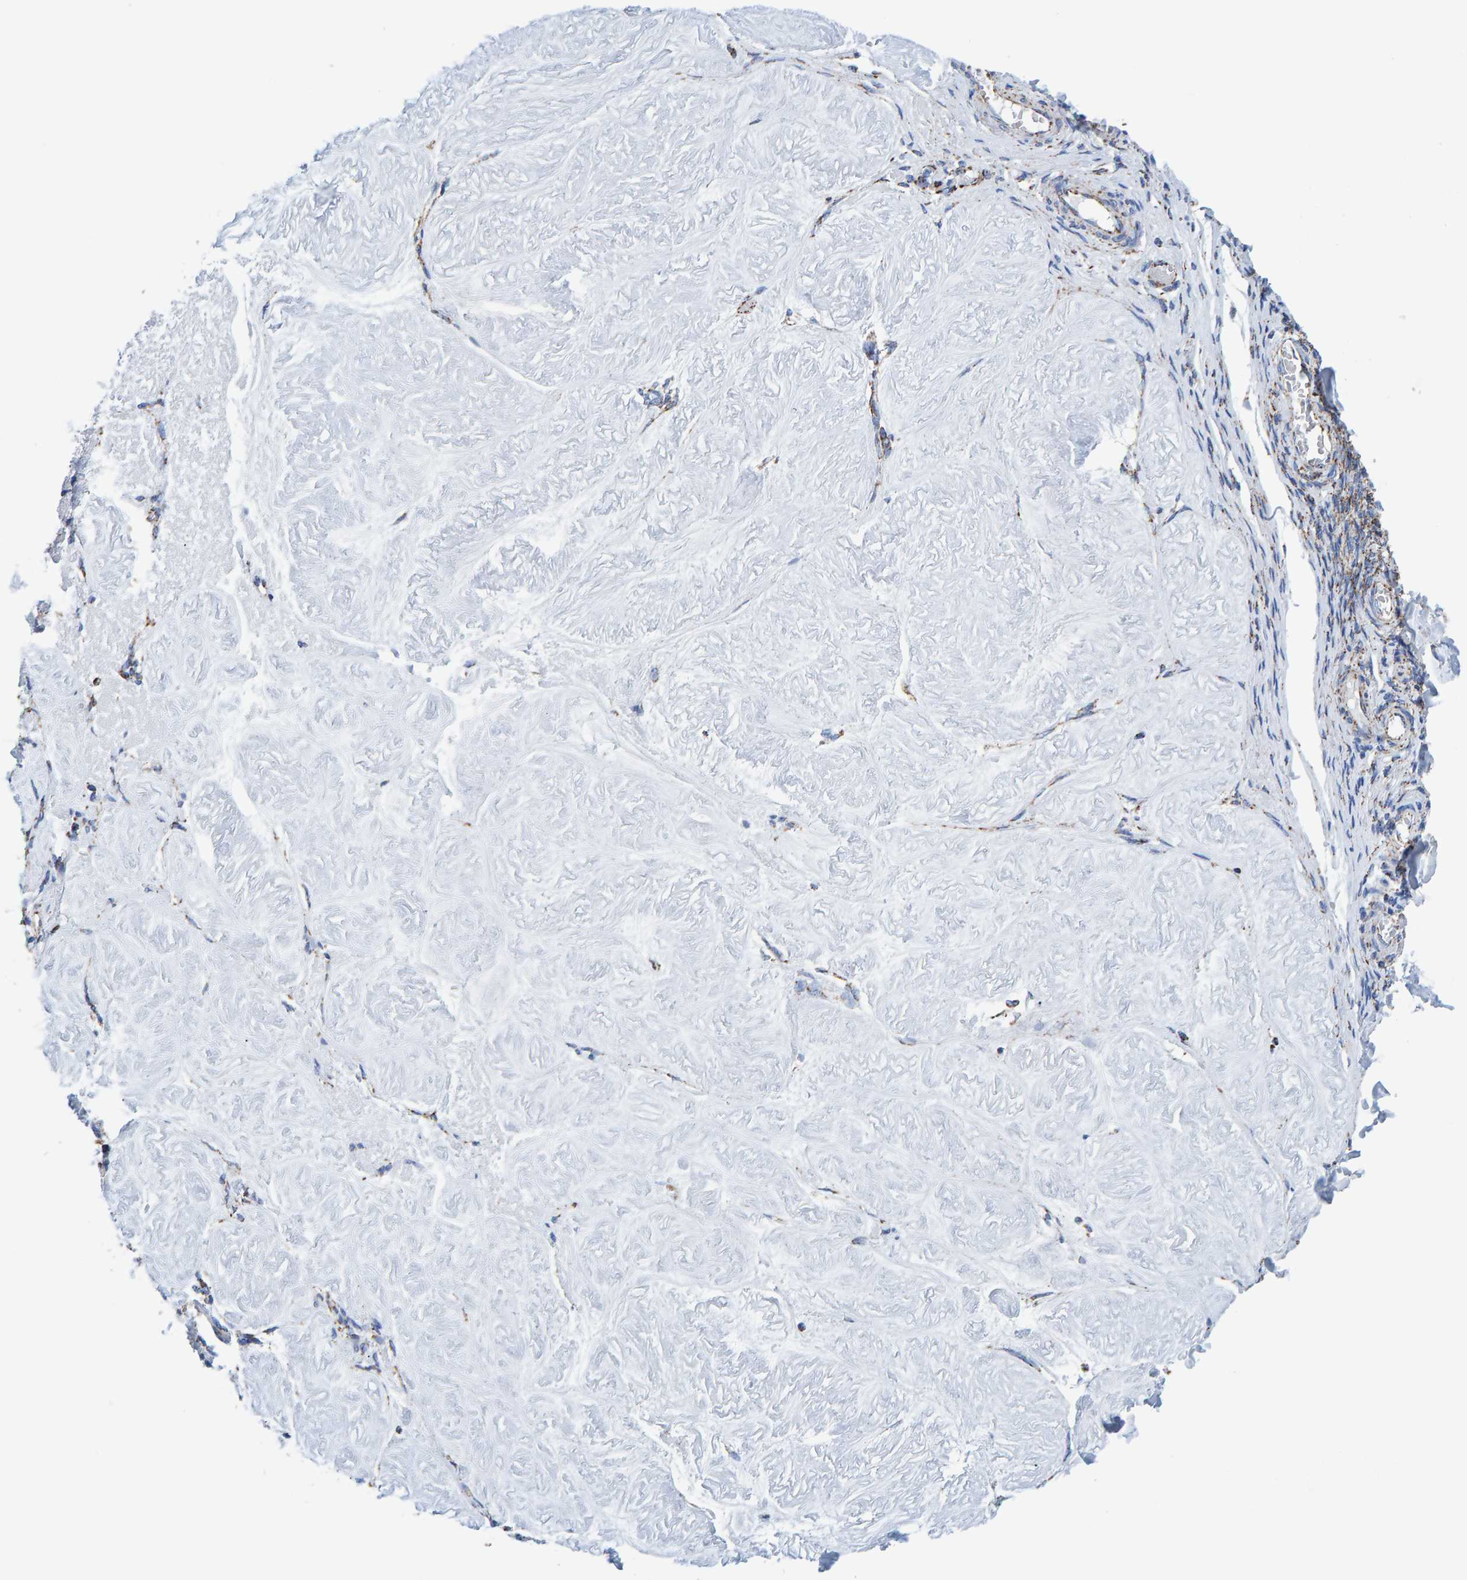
{"staining": {"intensity": "moderate", "quantity": ">75%", "location": "cytoplasmic/membranous"}, "tissue": "adipose tissue", "cell_type": "Adipocytes", "image_type": "normal", "snomed": [{"axis": "morphology", "description": "Normal tissue, NOS"}, {"axis": "topography", "description": "Vascular tissue"}, {"axis": "topography", "description": "Fallopian tube"}, {"axis": "topography", "description": "Ovary"}], "caption": "Immunohistochemical staining of unremarkable adipose tissue exhibits >75% levels of moderate cytoplasmic/membranous protein positivity in approximately >75% of adipocytes.", "gene": "ENSG00000262660", "patient": {"sex": "female", "age": 67}}